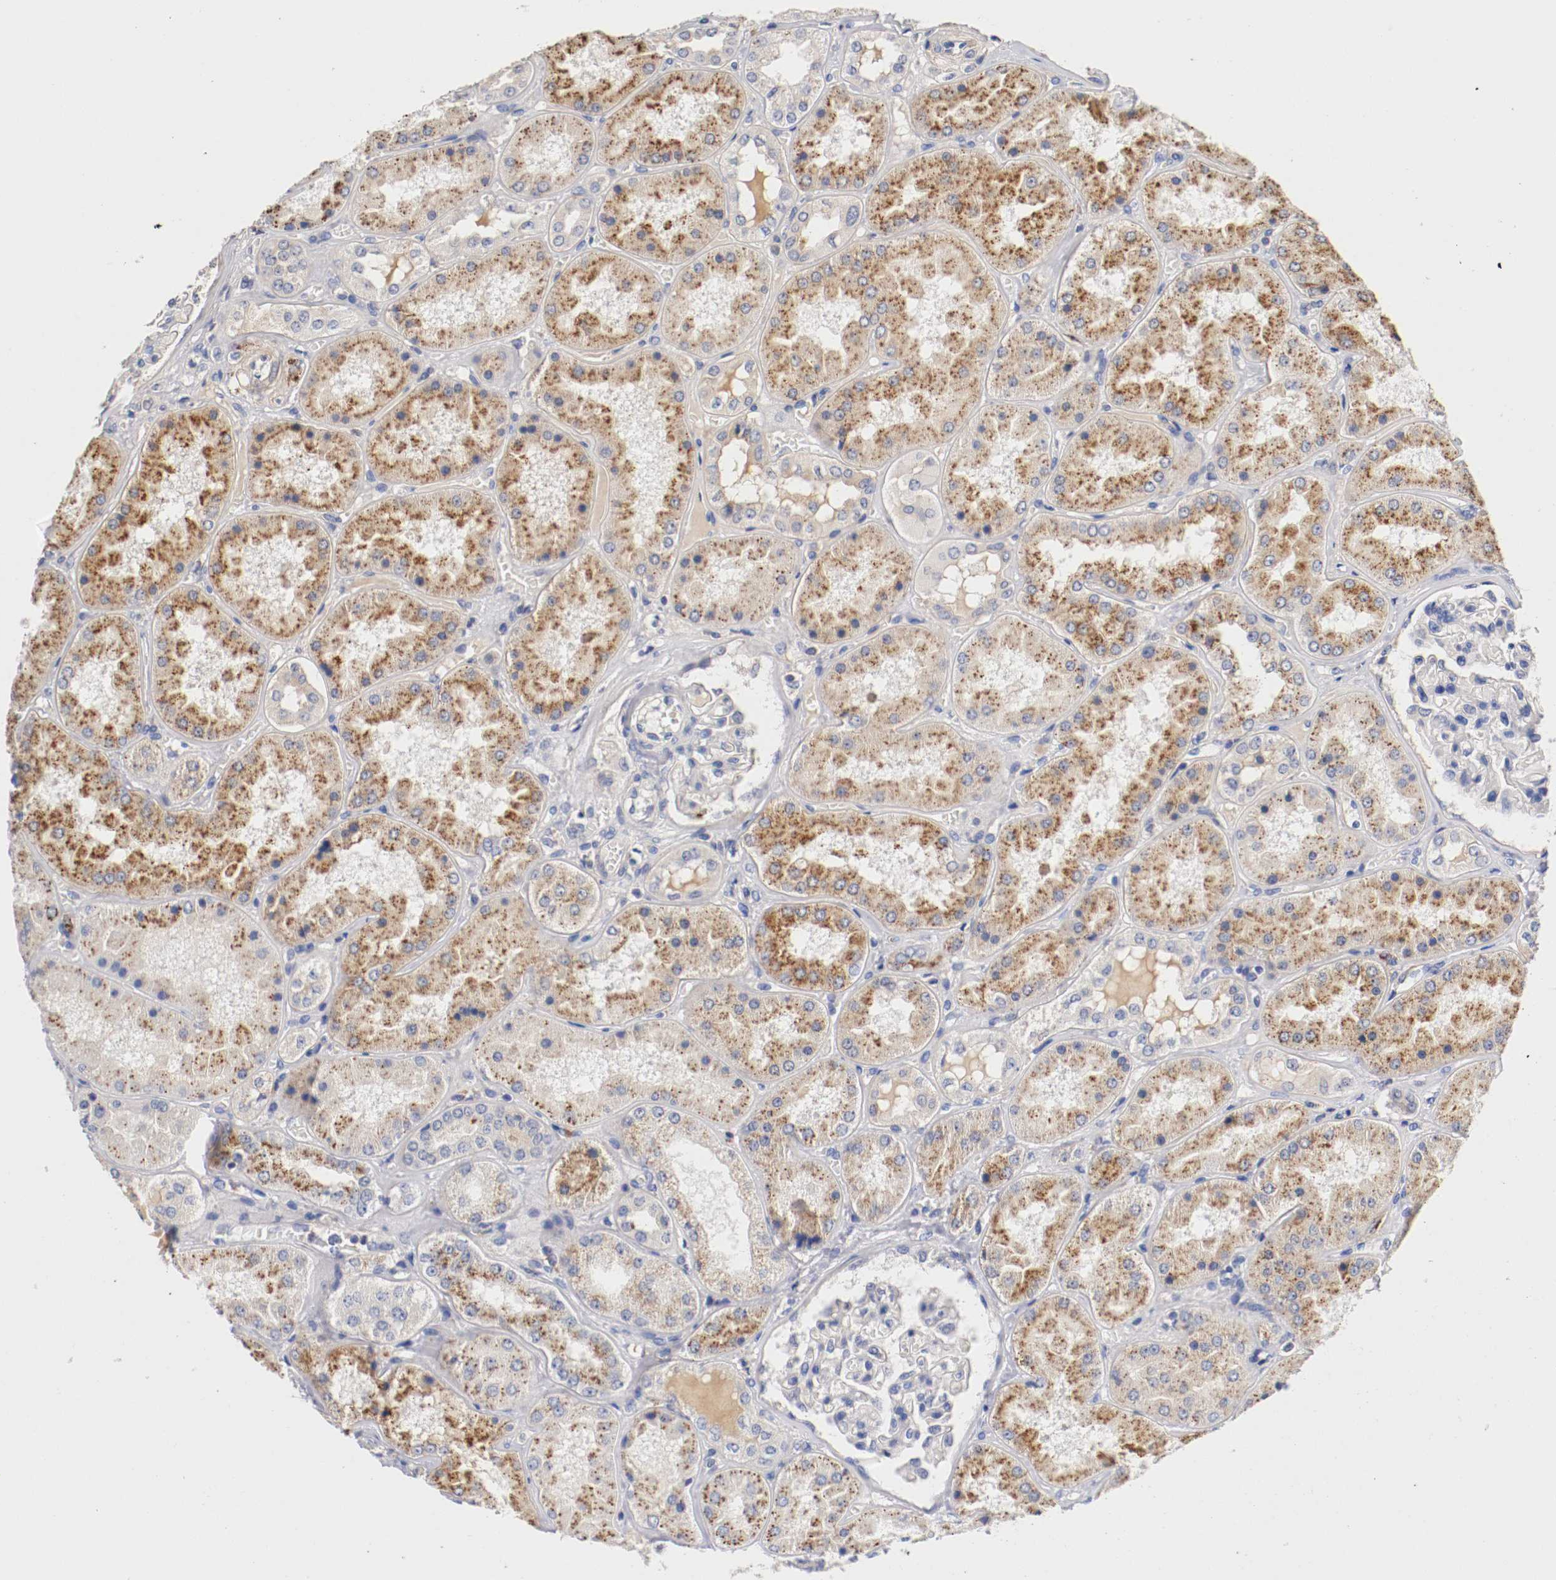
{"staining": {"intensity": "negative", "quantity": "none", "location": "none"}, "tissue": "kidney", "cell_type": "Cells in glomeruli", "image_type": "normal", "snomed": [{"axis": "morphology", "description": "Normal tissue, NOS"}, {"axis": "topography", "description": "Kidney"}], "caption": "Immunohistochemical staining of normal kidney shows no significant positivity in cells in glomeruli.", "gene": "SEMA5A", "patient": {"sex": "female", "age": 56}}